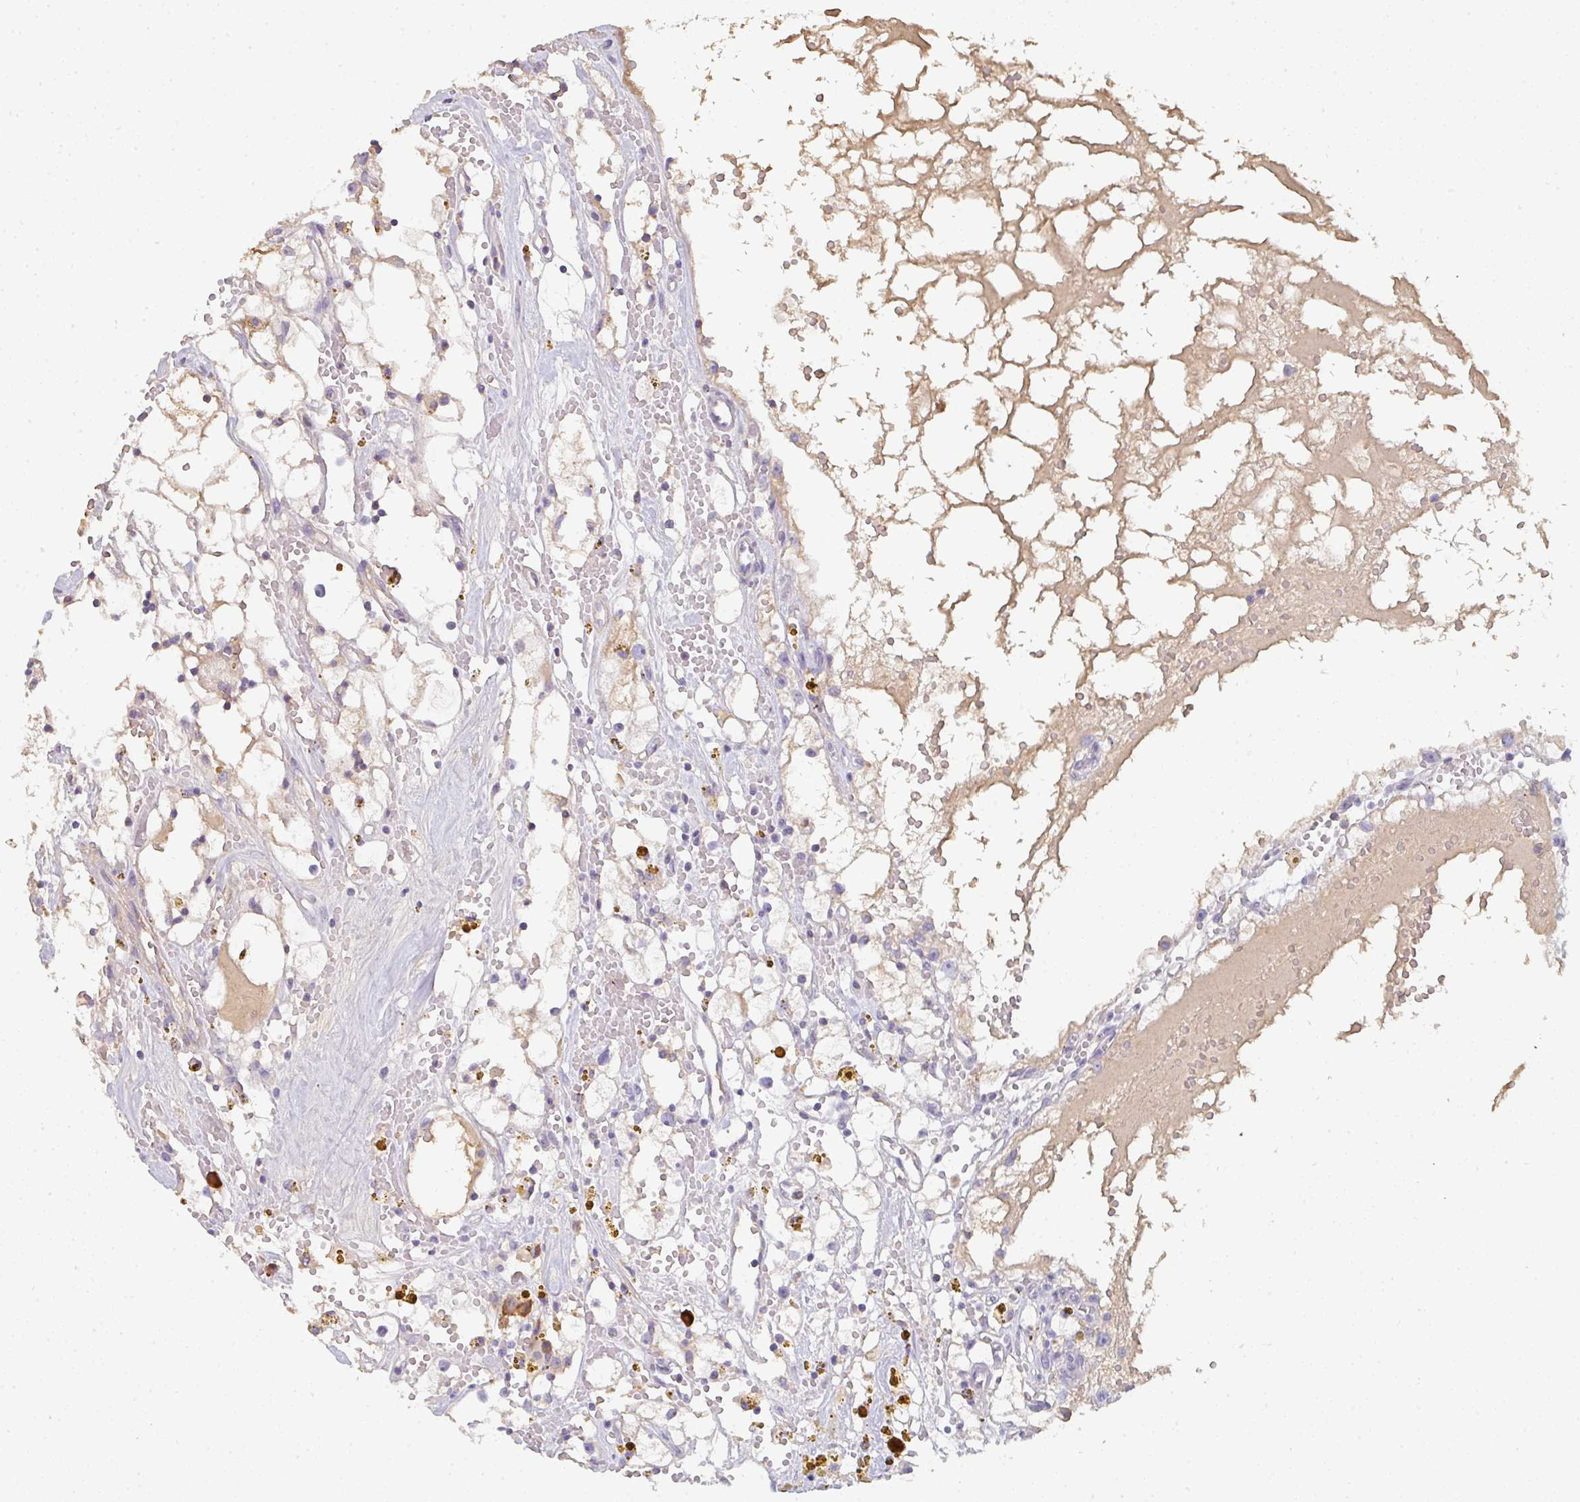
{"staining": {"intensity": "negative", "quantity": "none", "location": "none"}, "tissue": "renal cancer", "cell_type": "Tumor cells", "image_type": "cancer", "snomed": [{"axis": "morphology", "description": "Adenocarcinoma, NOS"}, {"axis": "topography", "description": "Kidney"}], "caption": "Renal adenocarcinoma stained for a protein using immunohistochemistry (IHC) exhibits no staining tumor cells.", "gene": "ZNF215", "patient": {"sex": "male", "age": 56}}